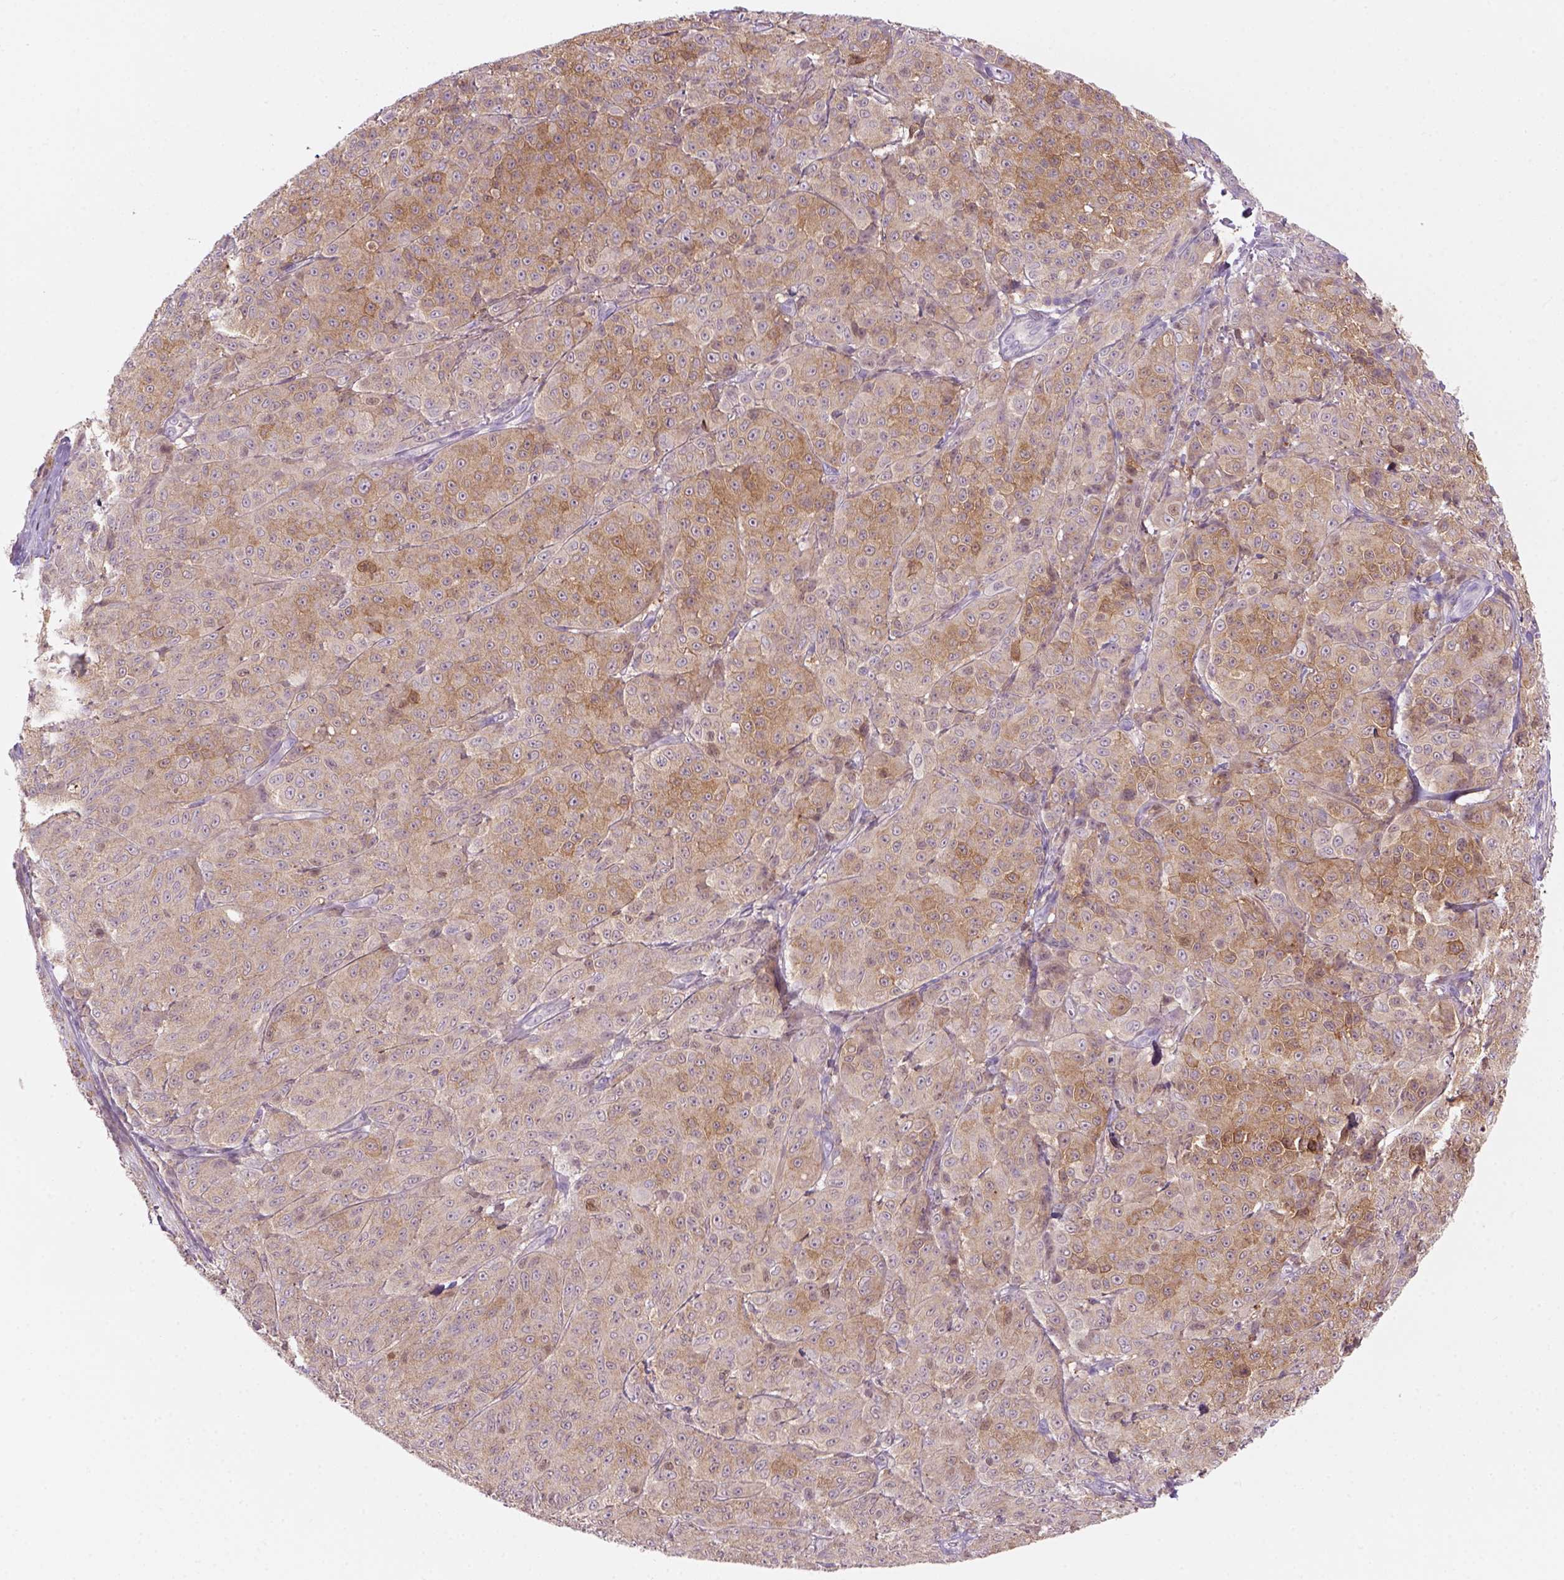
{"staining": {"intensity": "moderate", "quantity": ">75%", "location": "cytoplasmic/membranous"}, "tissue": "melanoma", "cell_type": "Tumor cells", "image_type": "cancer", "snomed": [{"axis": "morphology", "description": "Malignant melanoma, NOS"}, {"axis": "topography", "description": "Skin"}], "caption": "Tumor cells demonstrate moderate cytoplasmic/membranous positivity in approximately >75% of cells in melanoma.", "gene": "GOT1", "patient": {"sex": "male", "age": 89}}